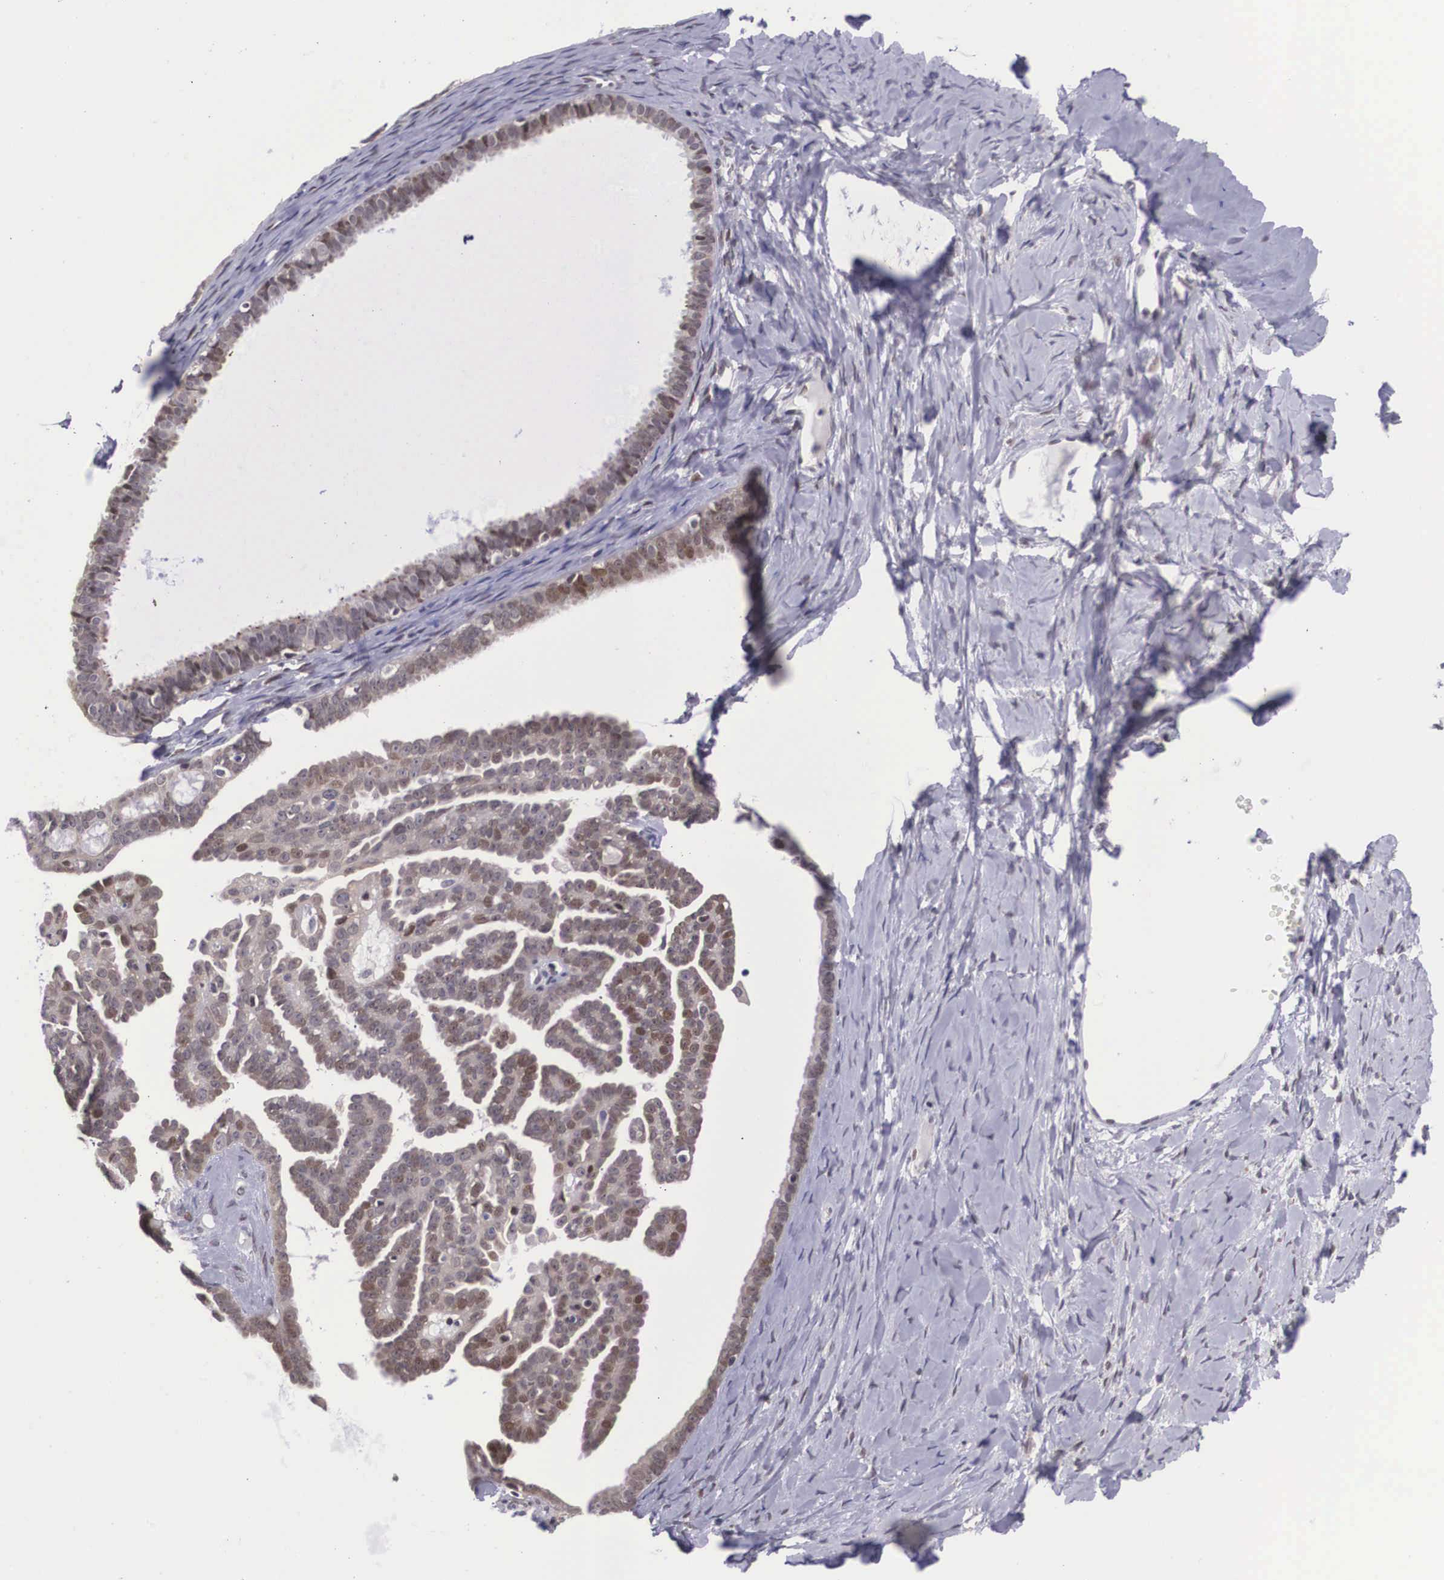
{"staining": {"intensity": "moderate", "quantity": "25%-75%", "location": "cytoplasmic/membranous"}, "tissue": "ovarian cancer", "cell_type": "Tumor cells", "image_type": "cancer", "snomed": [{"axis": "morphology", "description": "Cystadenocarcinoma, serous, NOS"}, {"axis": "topography", "description": "Ovary"}], "caption": "This image displays IHC staining of human ovarian serous cystadenocarcinoma, with medium moderate cytoplasmic/membranous positivity in approximately 25%-75% of tumor cells.", "gene": "SLC25A21", "patient": {"sex": "female", "age": 71}}